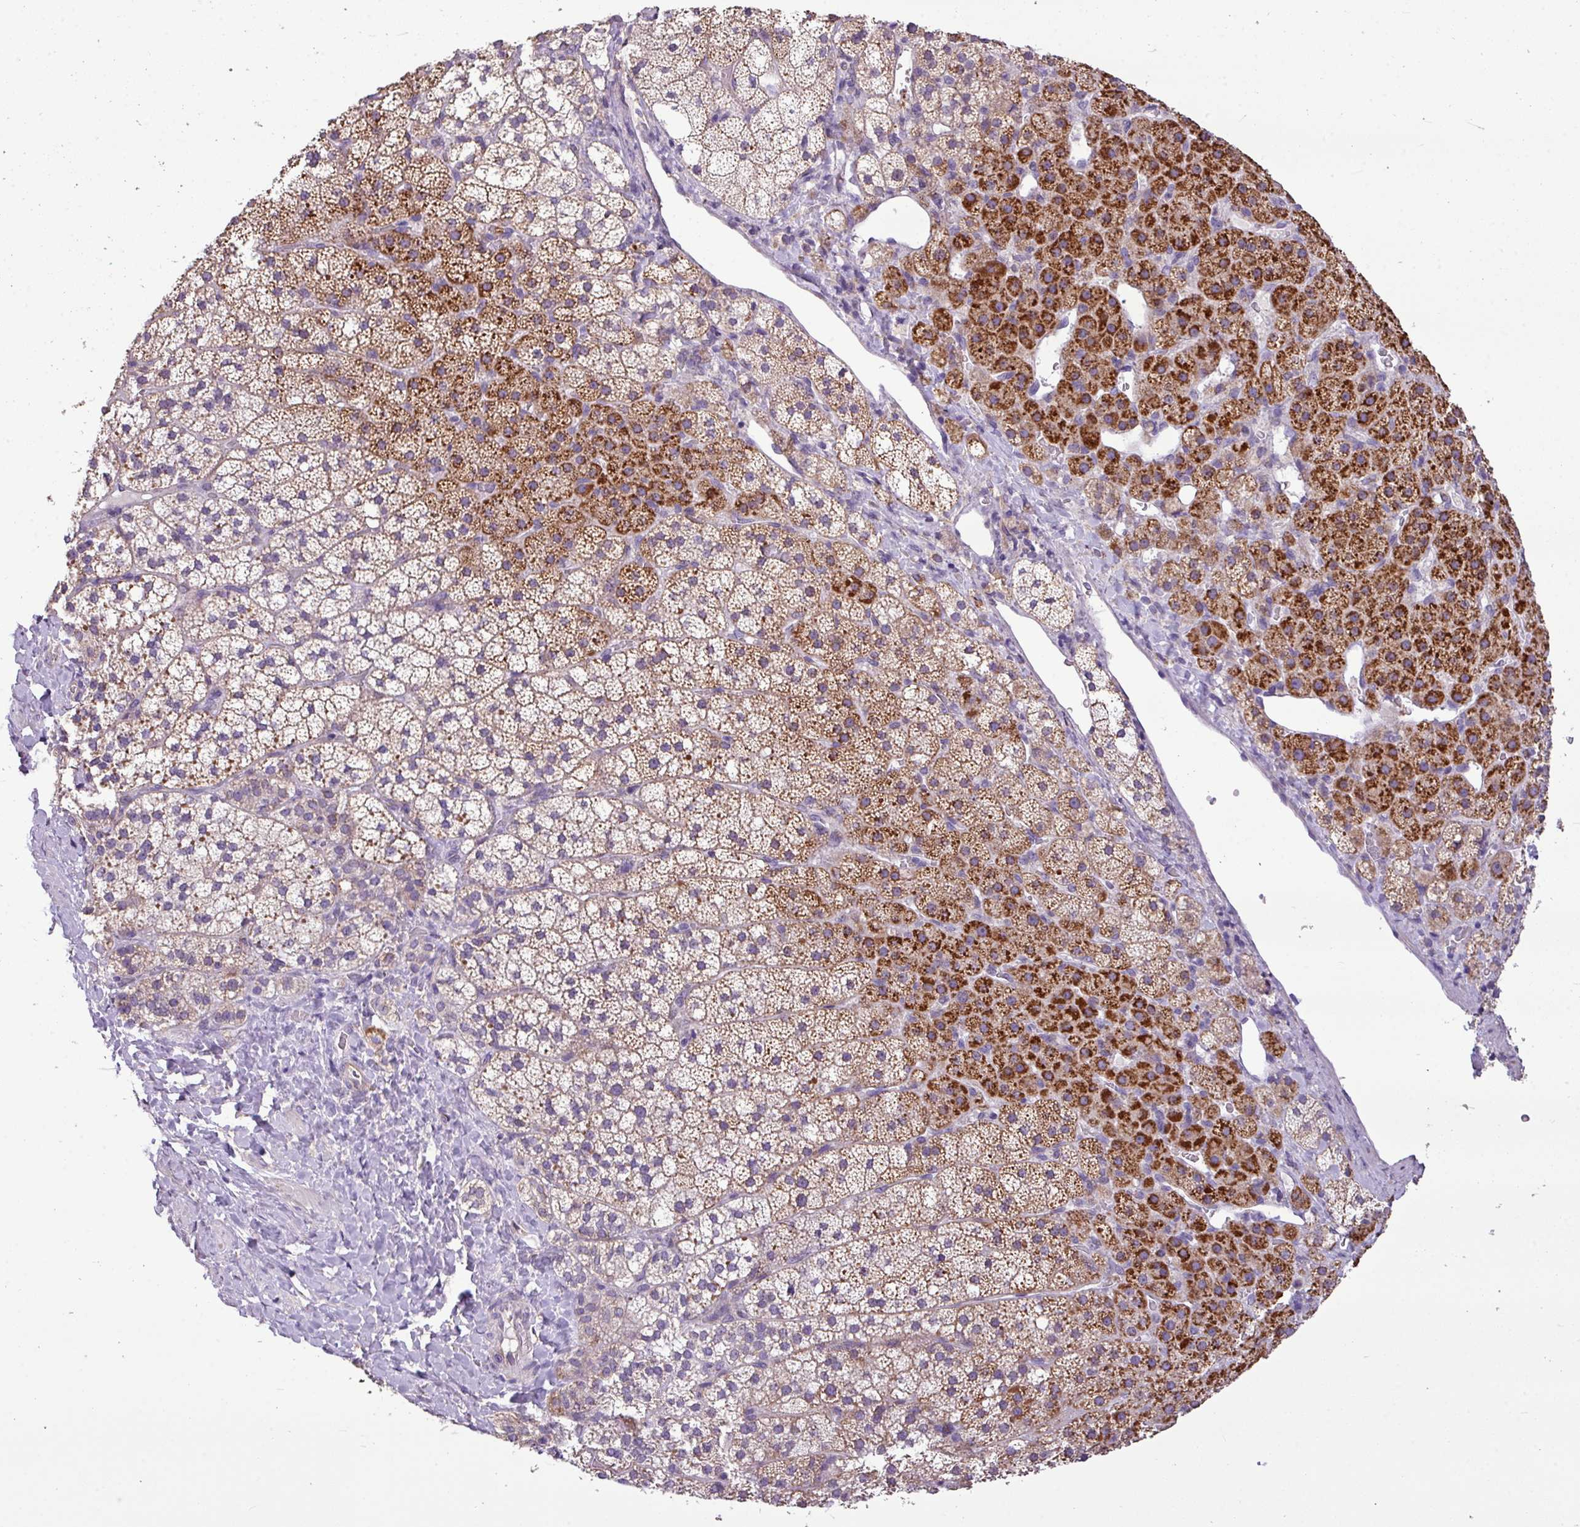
{"staining": {"intensity": "strong", "quantity": "25%-75%", "location": "cytoplasmic/membranous"}, "tissue": "adrenal gland", "cell_type": "Glandular cells", "image_type": "normal", "snomed": [{"axis": "morphology", "description": "Normal tissue, NOS"}, {"axis": "topography", "description": "Adrenal gland"}], "caption": "The histopathology image demonstrates immunohistochemical staining of normal adrenal gland. There is strong cytoplasmic/membranous expression is seen in about 25%-75% of glandular cells. (brown staining indicates protein expression, while blue staining denotes nuclei).", "gene": "ALDH2", "patient": {"sex": "male", "age": 53}}